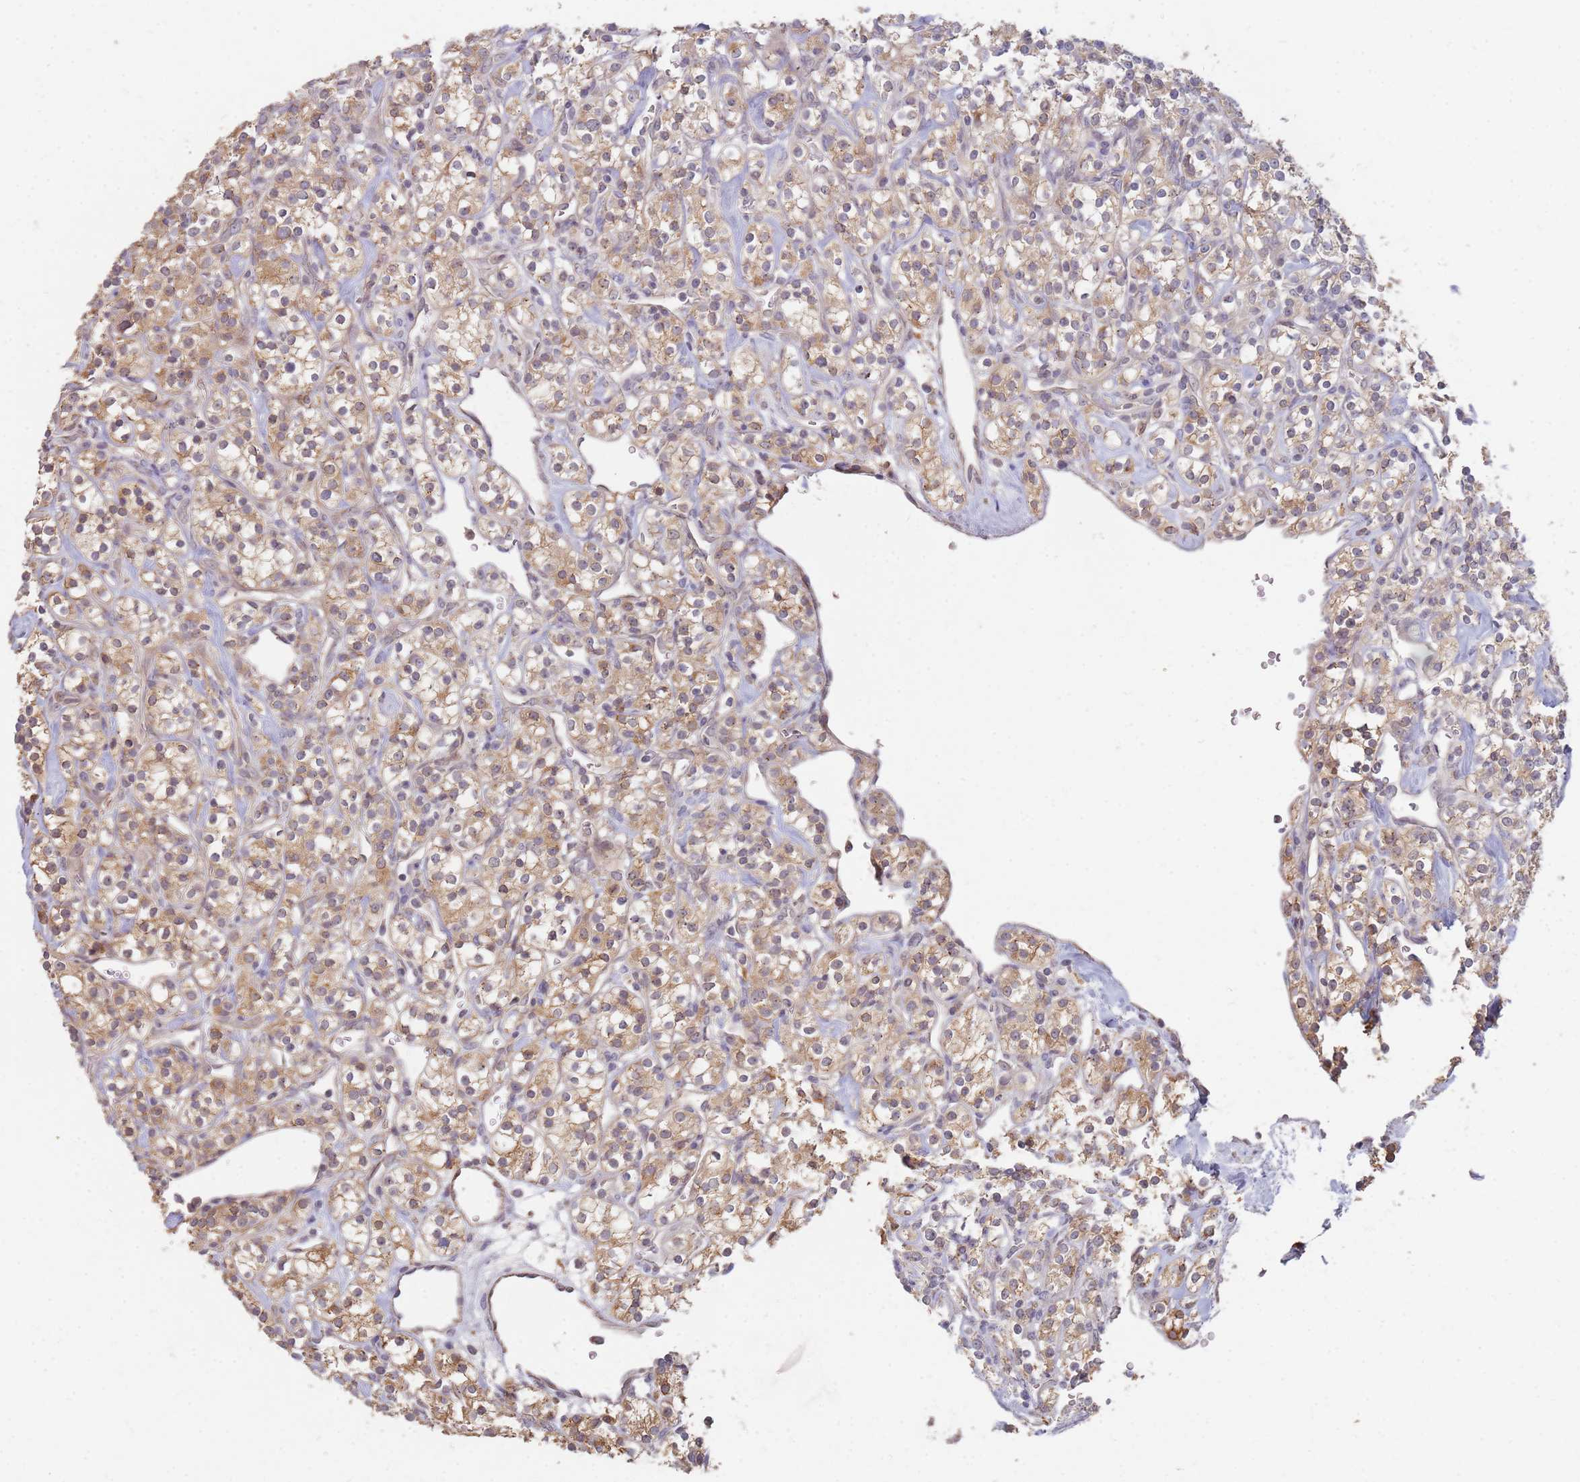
{"staining": {"intensity": "weak", "quantity": "25%-75%", "location": "cytoplasmic/membranous"}, "tissue": "renal cancer", "cell_type": "Tumor cells", "image_type": "cancer", "snomed": [{"axis": "morphology", "description": "Adenocarcinoma, NOS"}, {"axis": "topography", "description": "Kidney"}], "caption": "Immunohistochemistry (IHC) micrograph of neoplastic tissue: human renal adenocarcinoma stained using immunohistochemistry (IHC) displays low levels of weak protein expression localized specifically in the cytoplasmic/membranous of tumor cells, appearing as a cytoplasmic/membranous brown color.", "gene": "MPEG1", "patient": {"sex": "male", "age": 77}}